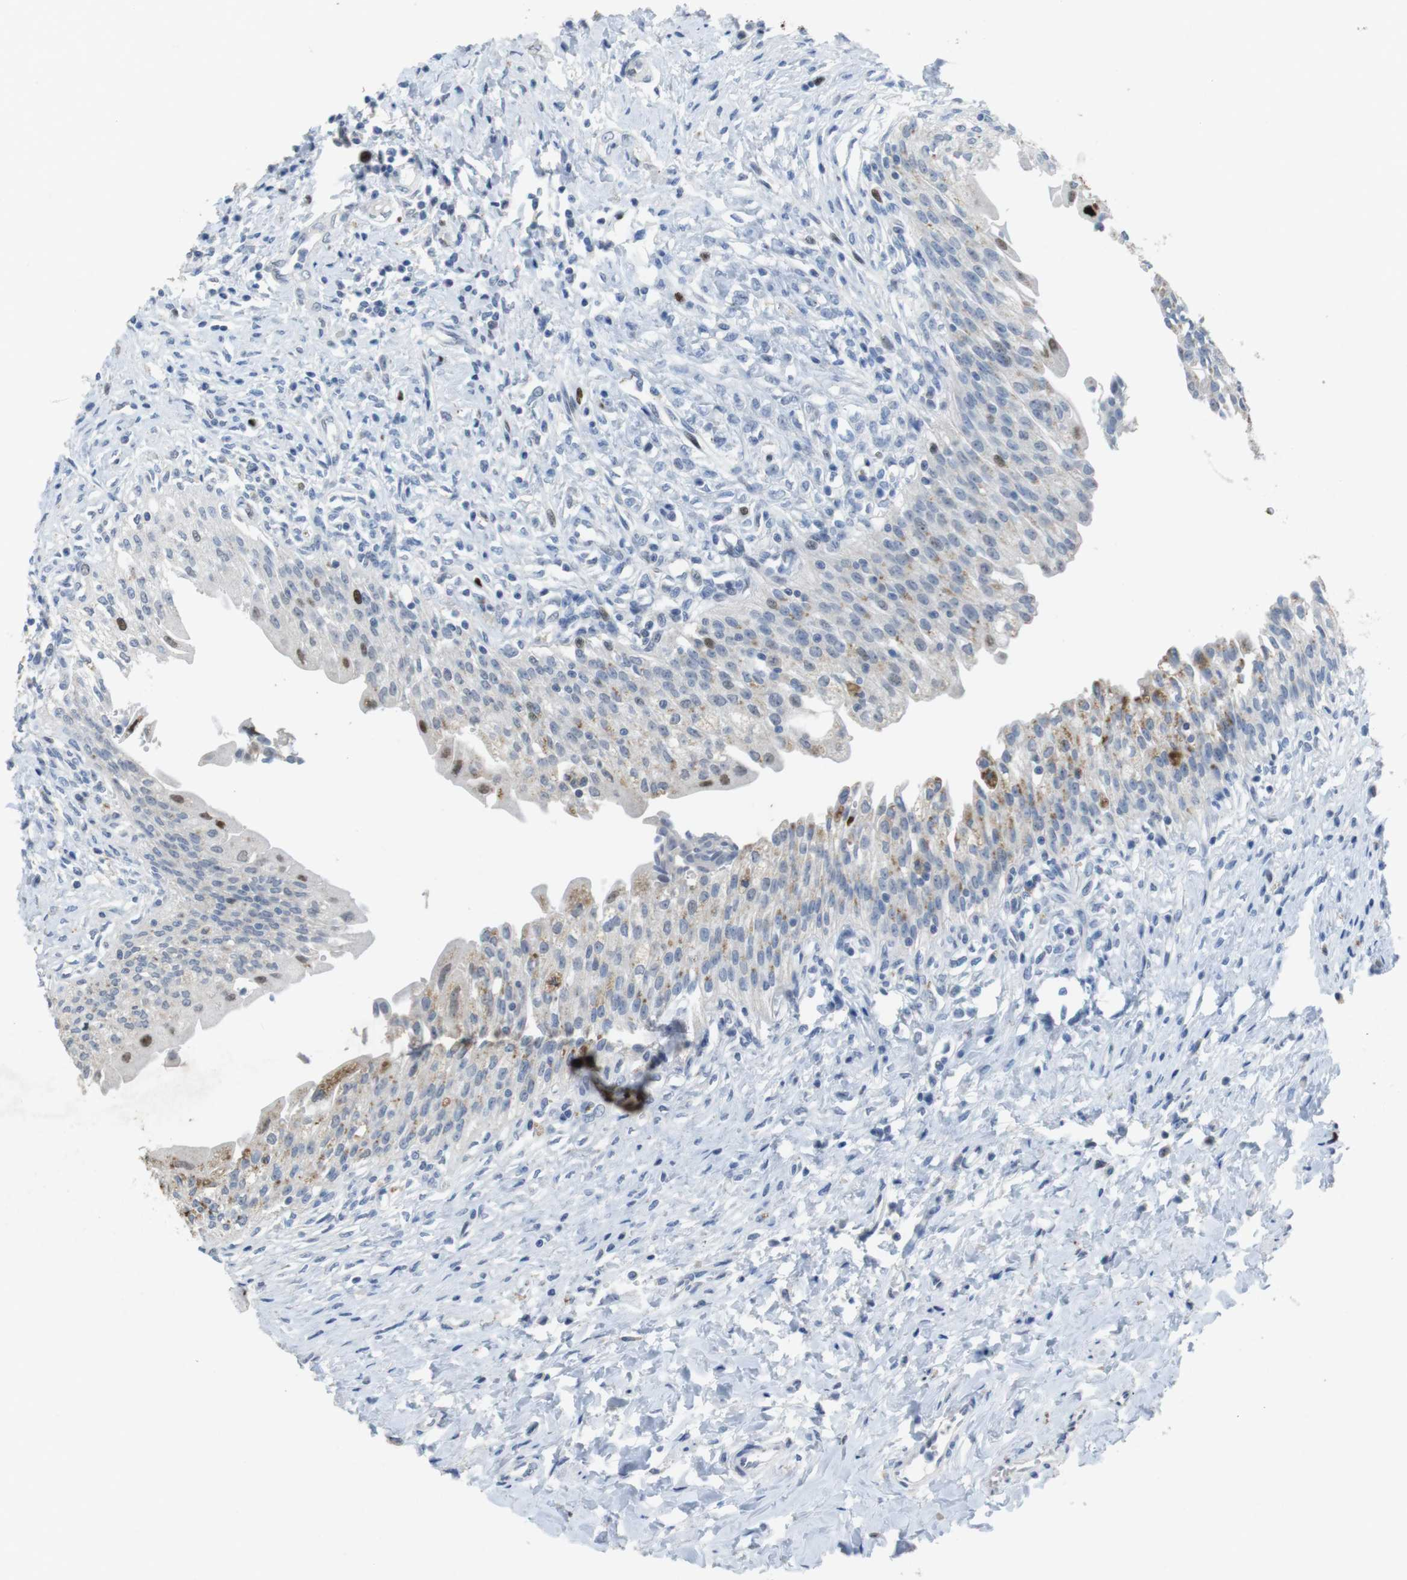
{"staining": {"intensity": "strong", "quantity": "<25%", "location": "cytoplasmic/membranous,nuclear"}, "tissue": "urinary bladder", "cell_type": "Urothelial cells", "image_type": "normal", "snomed": [{"axis": "morphology", "description": "Normal tissue, NOS"}, {"axis": "morphology", "description": "Inflammation, NOS"}, {"axis": "topography", "description": "Urinary bladder"}], "caption": "Protein staining of benign urinary bladder shows strong cytoplasmic/membranous,nuclear positivity in about <25% of urothelial cells. Nuclei are stained in blue.", "gene": "KPNA2", "patient": {"sex": "female", "age": 80}}